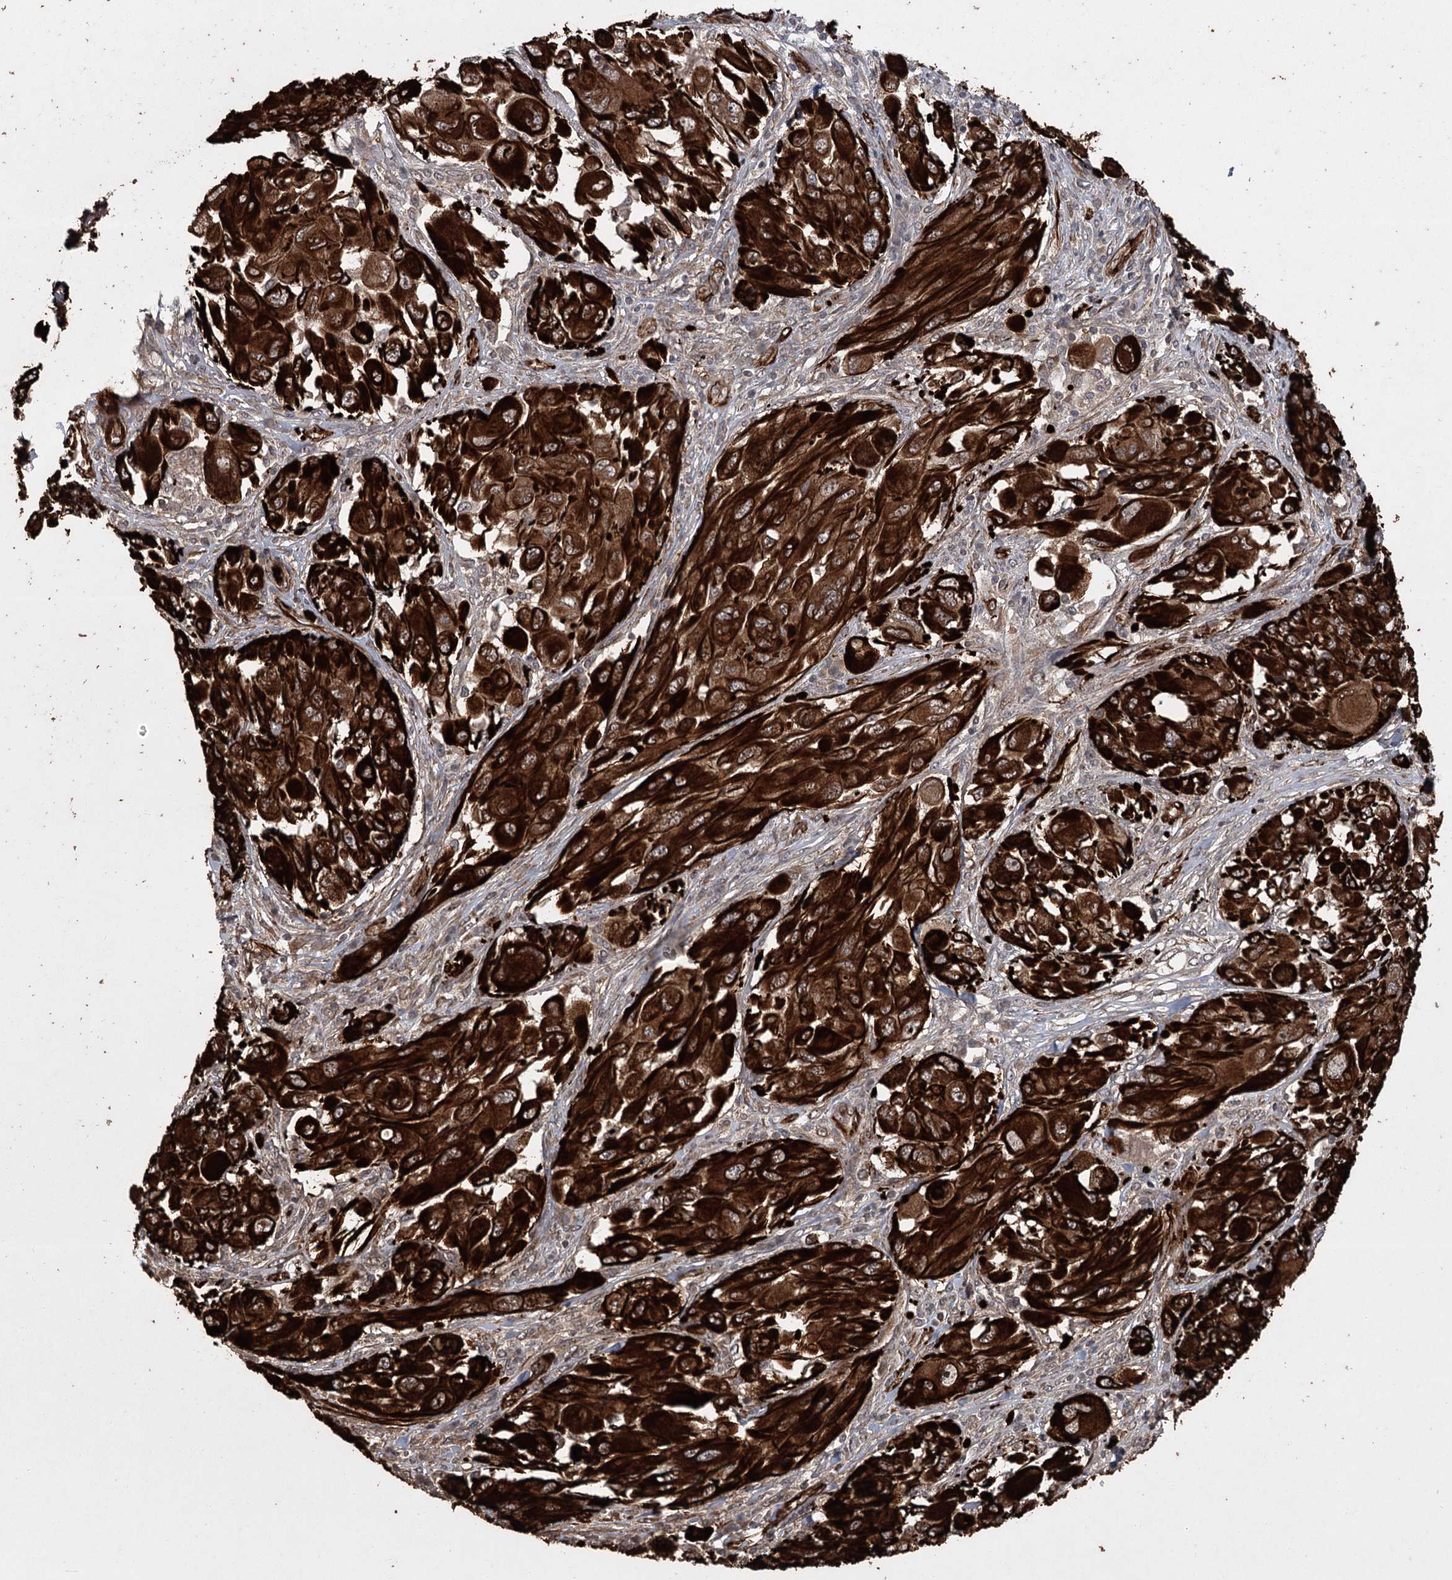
{"staining": {"intensity": "strong", "quantity": ">75%", "location": "cytoplasmic/membranous"}, "tissue": "melanoma", "cell_type": "Tumor cells", "image_type": "cancer", "snomed": [{"axis": "morphology", "description": "Malignant melanoma, NOS"}, {"axis": "topography", "description": "Skin"}], "caption": "The immunohistochemical stain shows strong cytoplasmic/membranous expression in tumor cells of malignant melanoma tissue. The staining was performed using DAB to visualize the protein expression in brown, while the nuclei were stained in blue with hematoxylin (Magnification: 20x).", "gene": "RPAP3", "patient": {"sex": "female", "age": 91}}